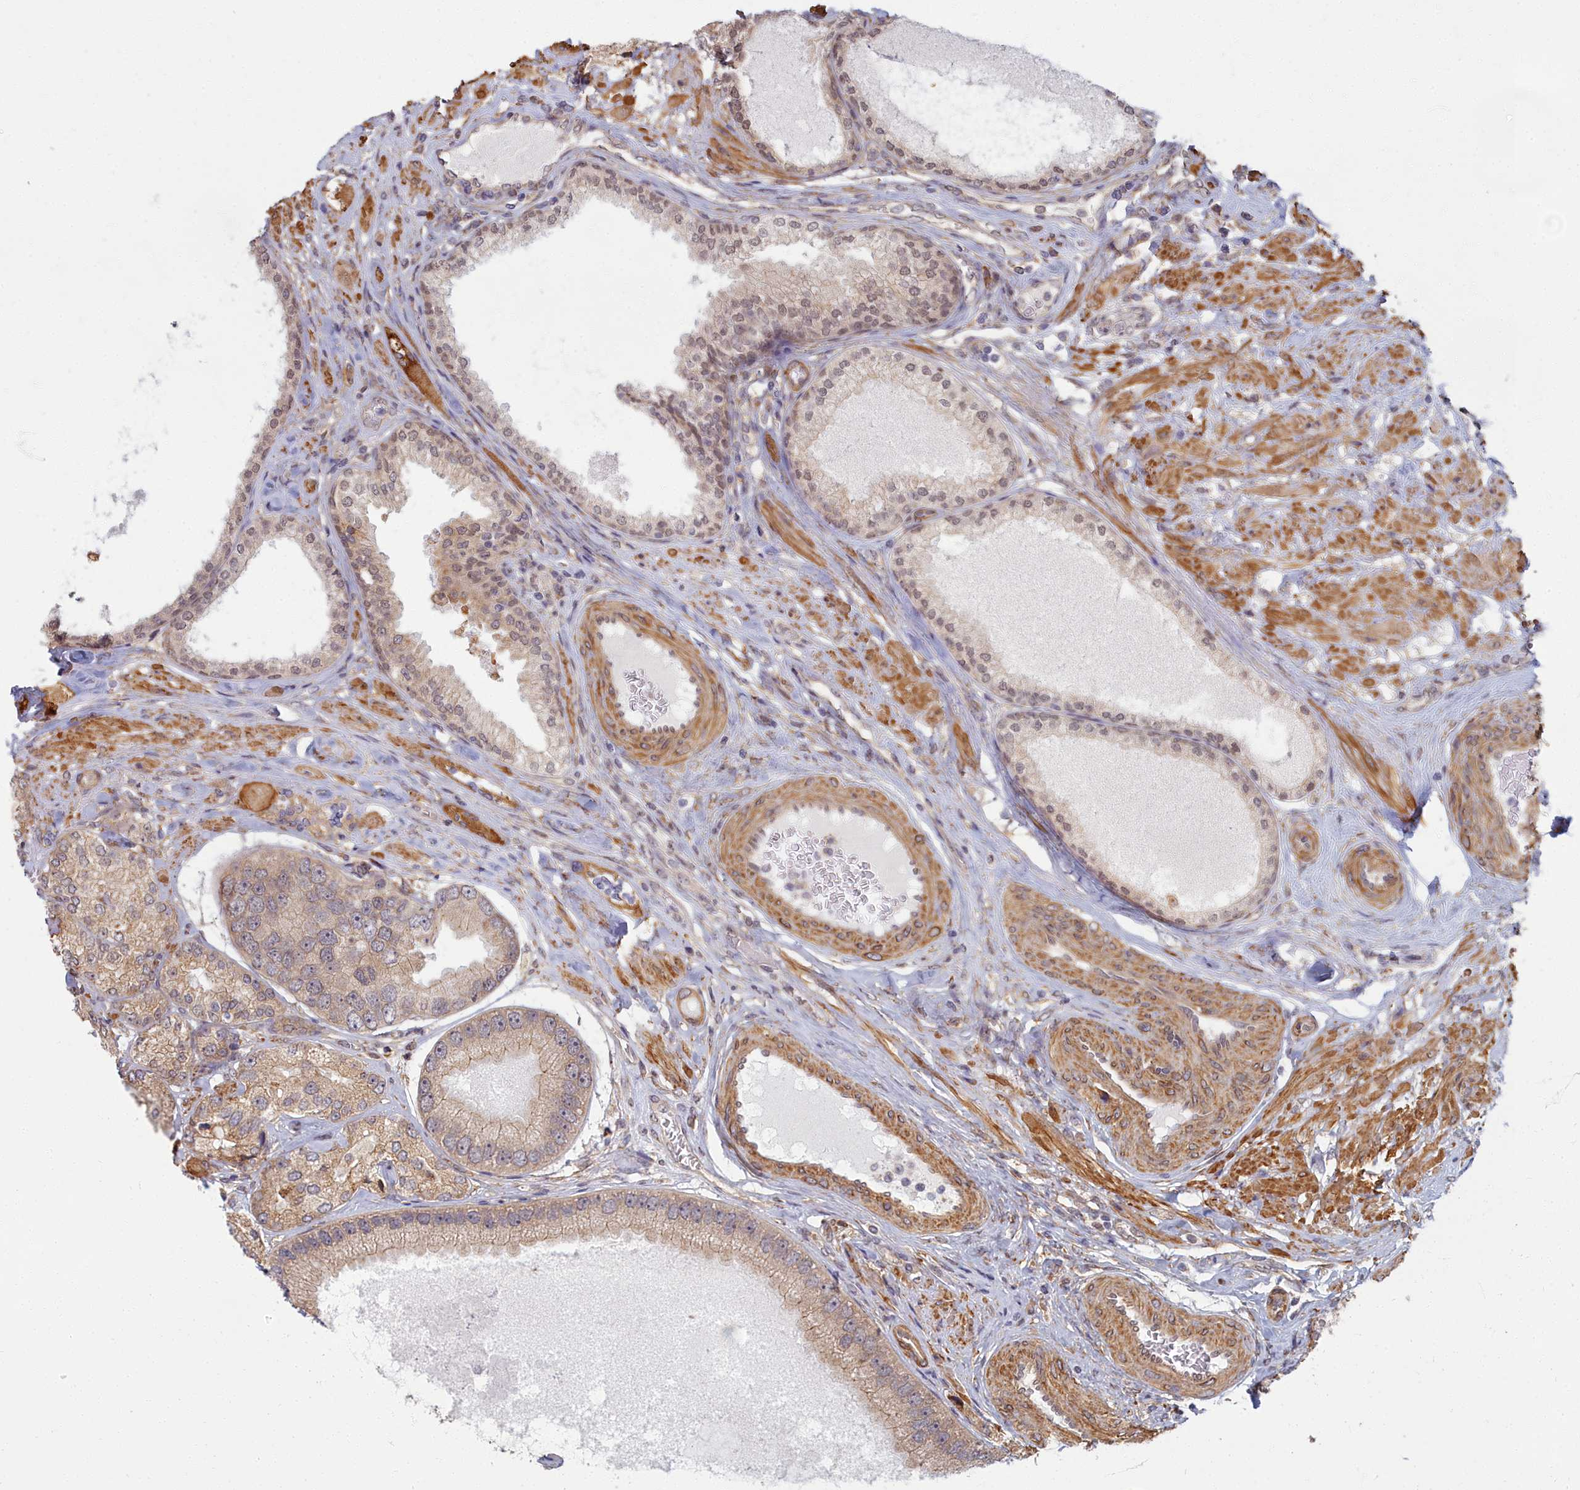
{"staining": {"intensity": "weak", "quantity": ">75%", "location": "cytoplasmic/membranous"}, "tissue": "prostate cancer", "cell_type": "Tumor cells", "image_type": "cancer", "snomed": [{"axis": "morphology", "description": "Adenocarcinoma, High grade"}, {"axis": "topography", "description": "Prostate"}], "caption": "Immunohistochemical staining of human prostate adenocarcinoma (high-grade) displays weak cytoplasmic/membranous protein staining in approximately >75% of tumor cells.", "gene": "MAK16", "patient": {"sex": "male", "age": 71}}